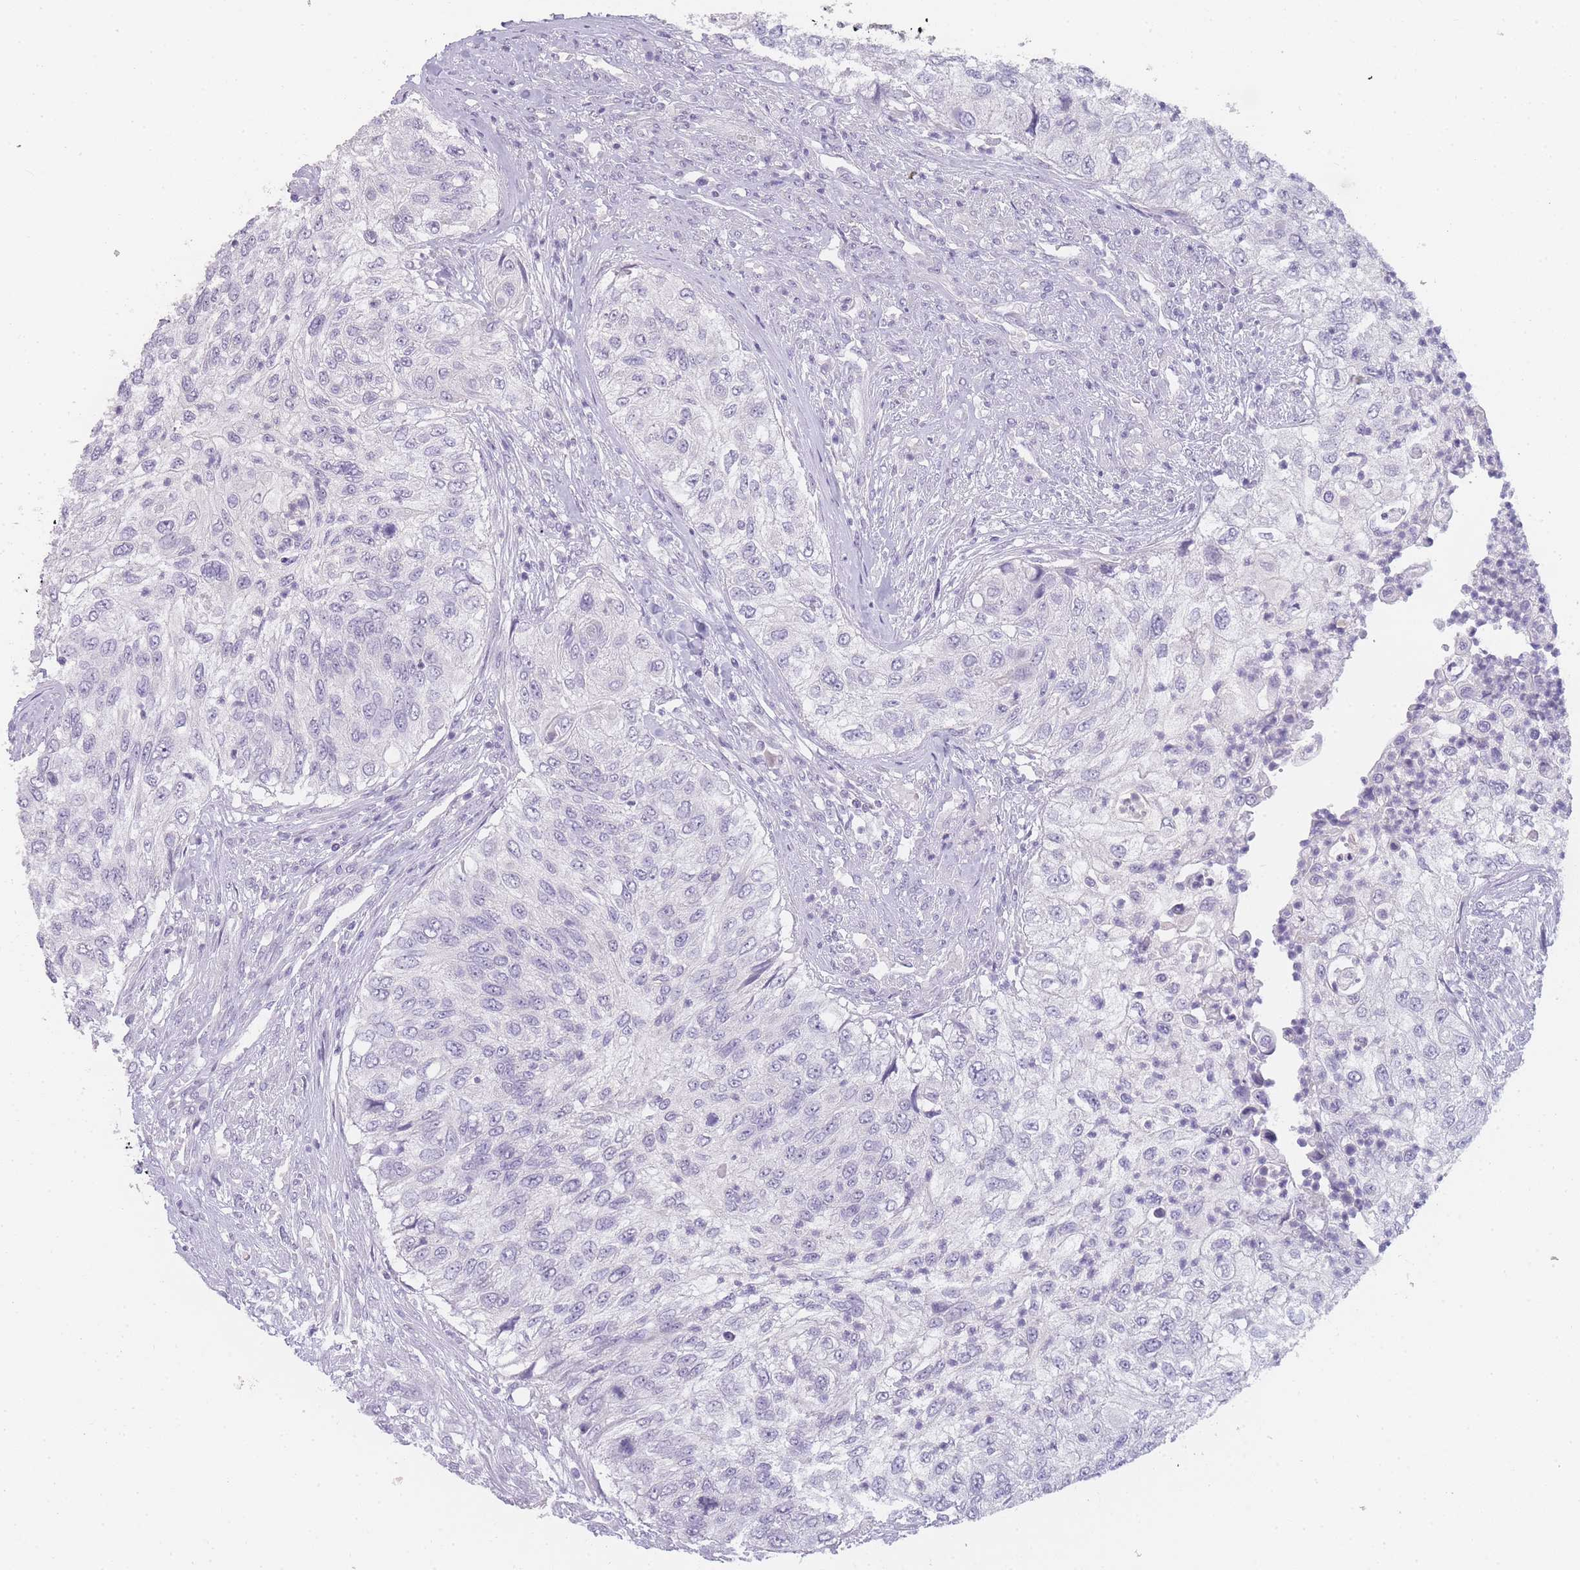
{"staining": {"intensity": "negative", "quantity": "none", "location": "none"}, "tissue": "urothelial cancer", "cell_type": "Tumor cells", "image_type": "cancer", "snomed": [{"axis": "morphology", "description": "Urothelial carcinoma, High grade"}, {"axis": "topography", "description": "Urinary bladder"}], "caption": "Tumor cells are negative for protein expression in human urothelial cancer. (Stains: DAB IHC with hematoxylin counter stain, Microscopy: brightfield microscopy at high magnification).", "gene": "INS", "patient": {"sex": "female", "age": 60}}